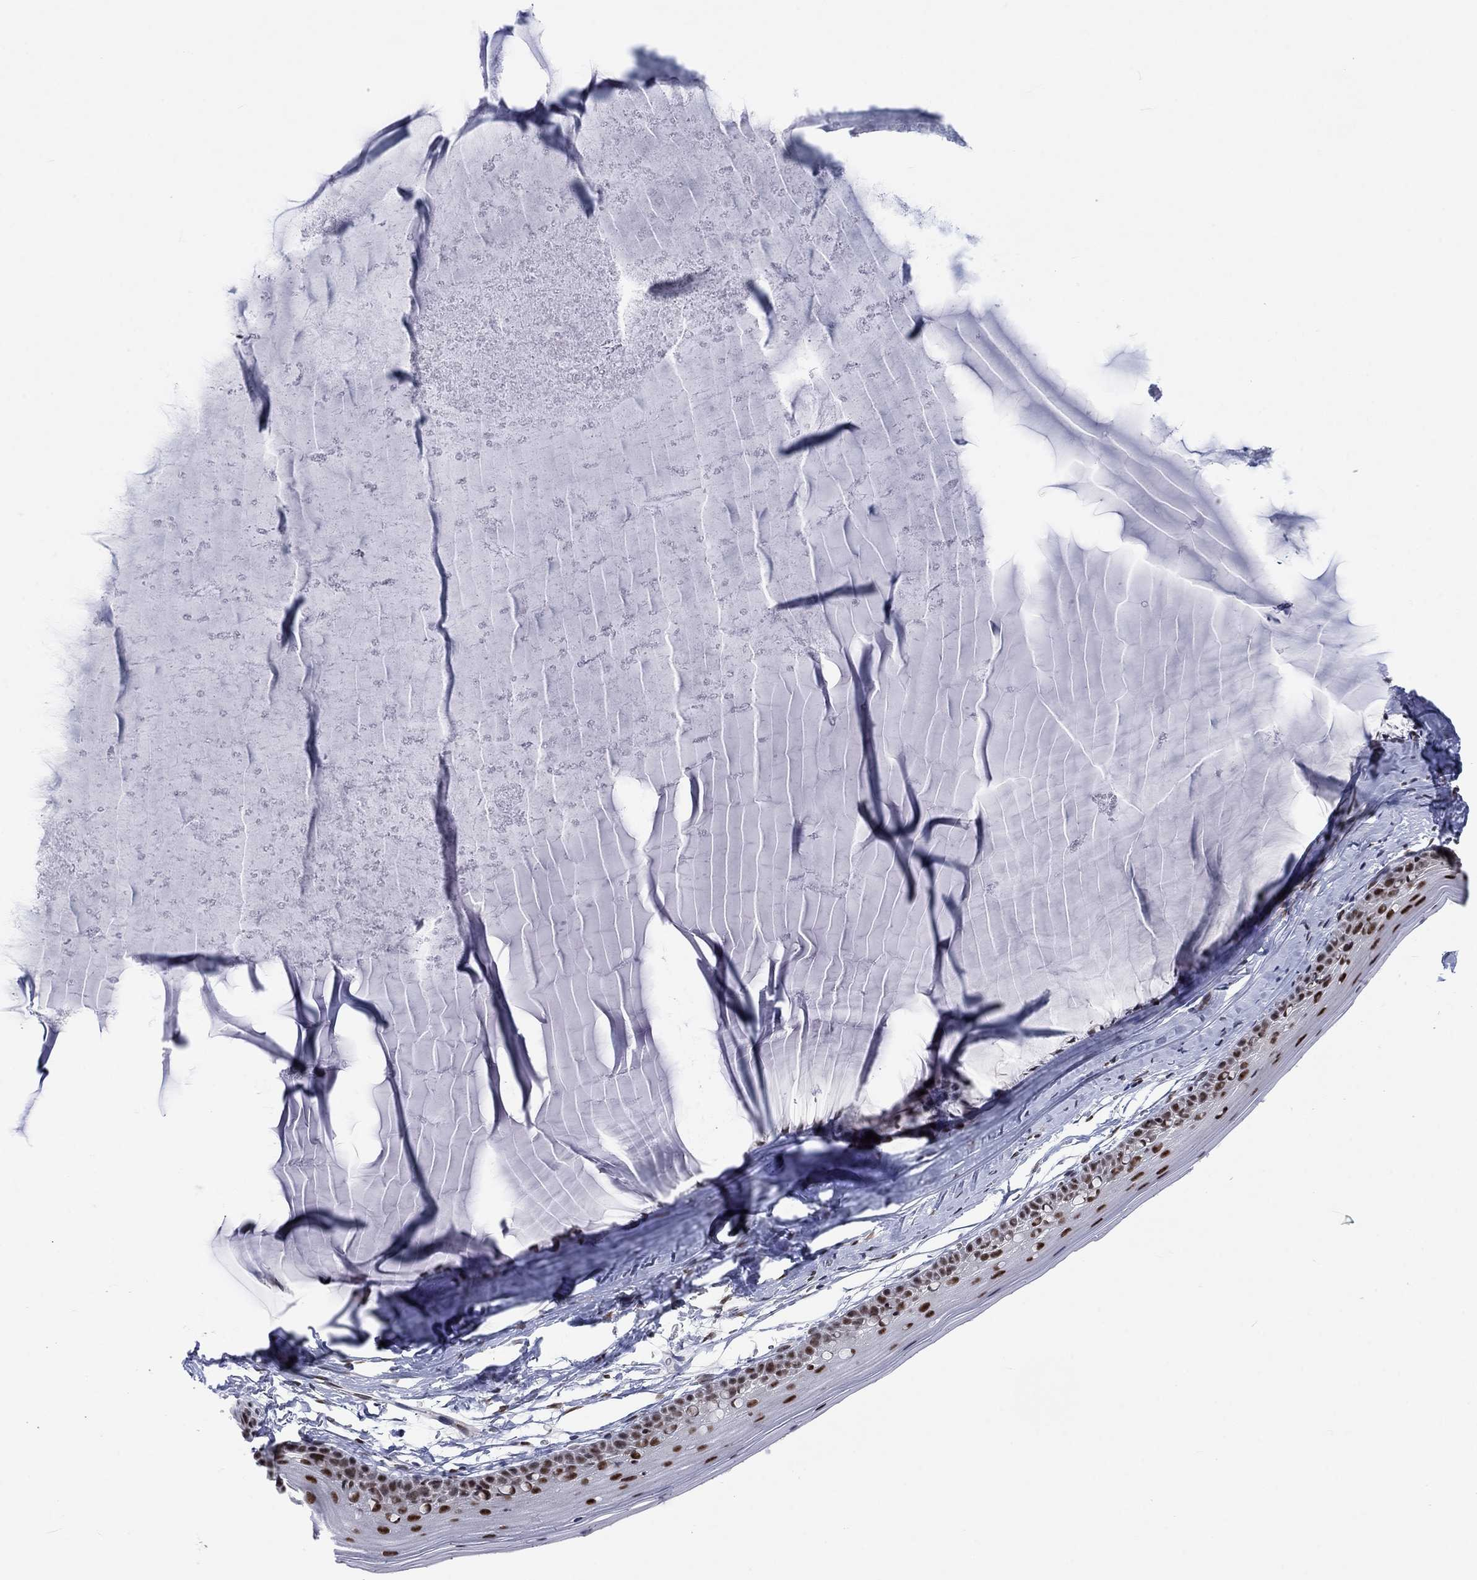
{"staining": {"intensity": "strong", "quantity": ">75%", "location": "nuclear"}, "tissue": "cervix", "cell_type": "Squamous epithelial cells", "image_type": "normal", "snomed": [{"axis": "morphology", "description": "Normal tissue, NOS"}, {"axis": "topography", "description": "Cervix"}], "caption": "Immunohistochemistry (IHC) photomicrograph of benign cervix: human cervix stained using immunohistochemistry displays high levels of strong protein expression localized specifically in the nuclear of squamous epithelial cells, appearing as a nuclear brown color.", "gene": "FYTTD1", "patient": {"sex": "female", "age": 40}}